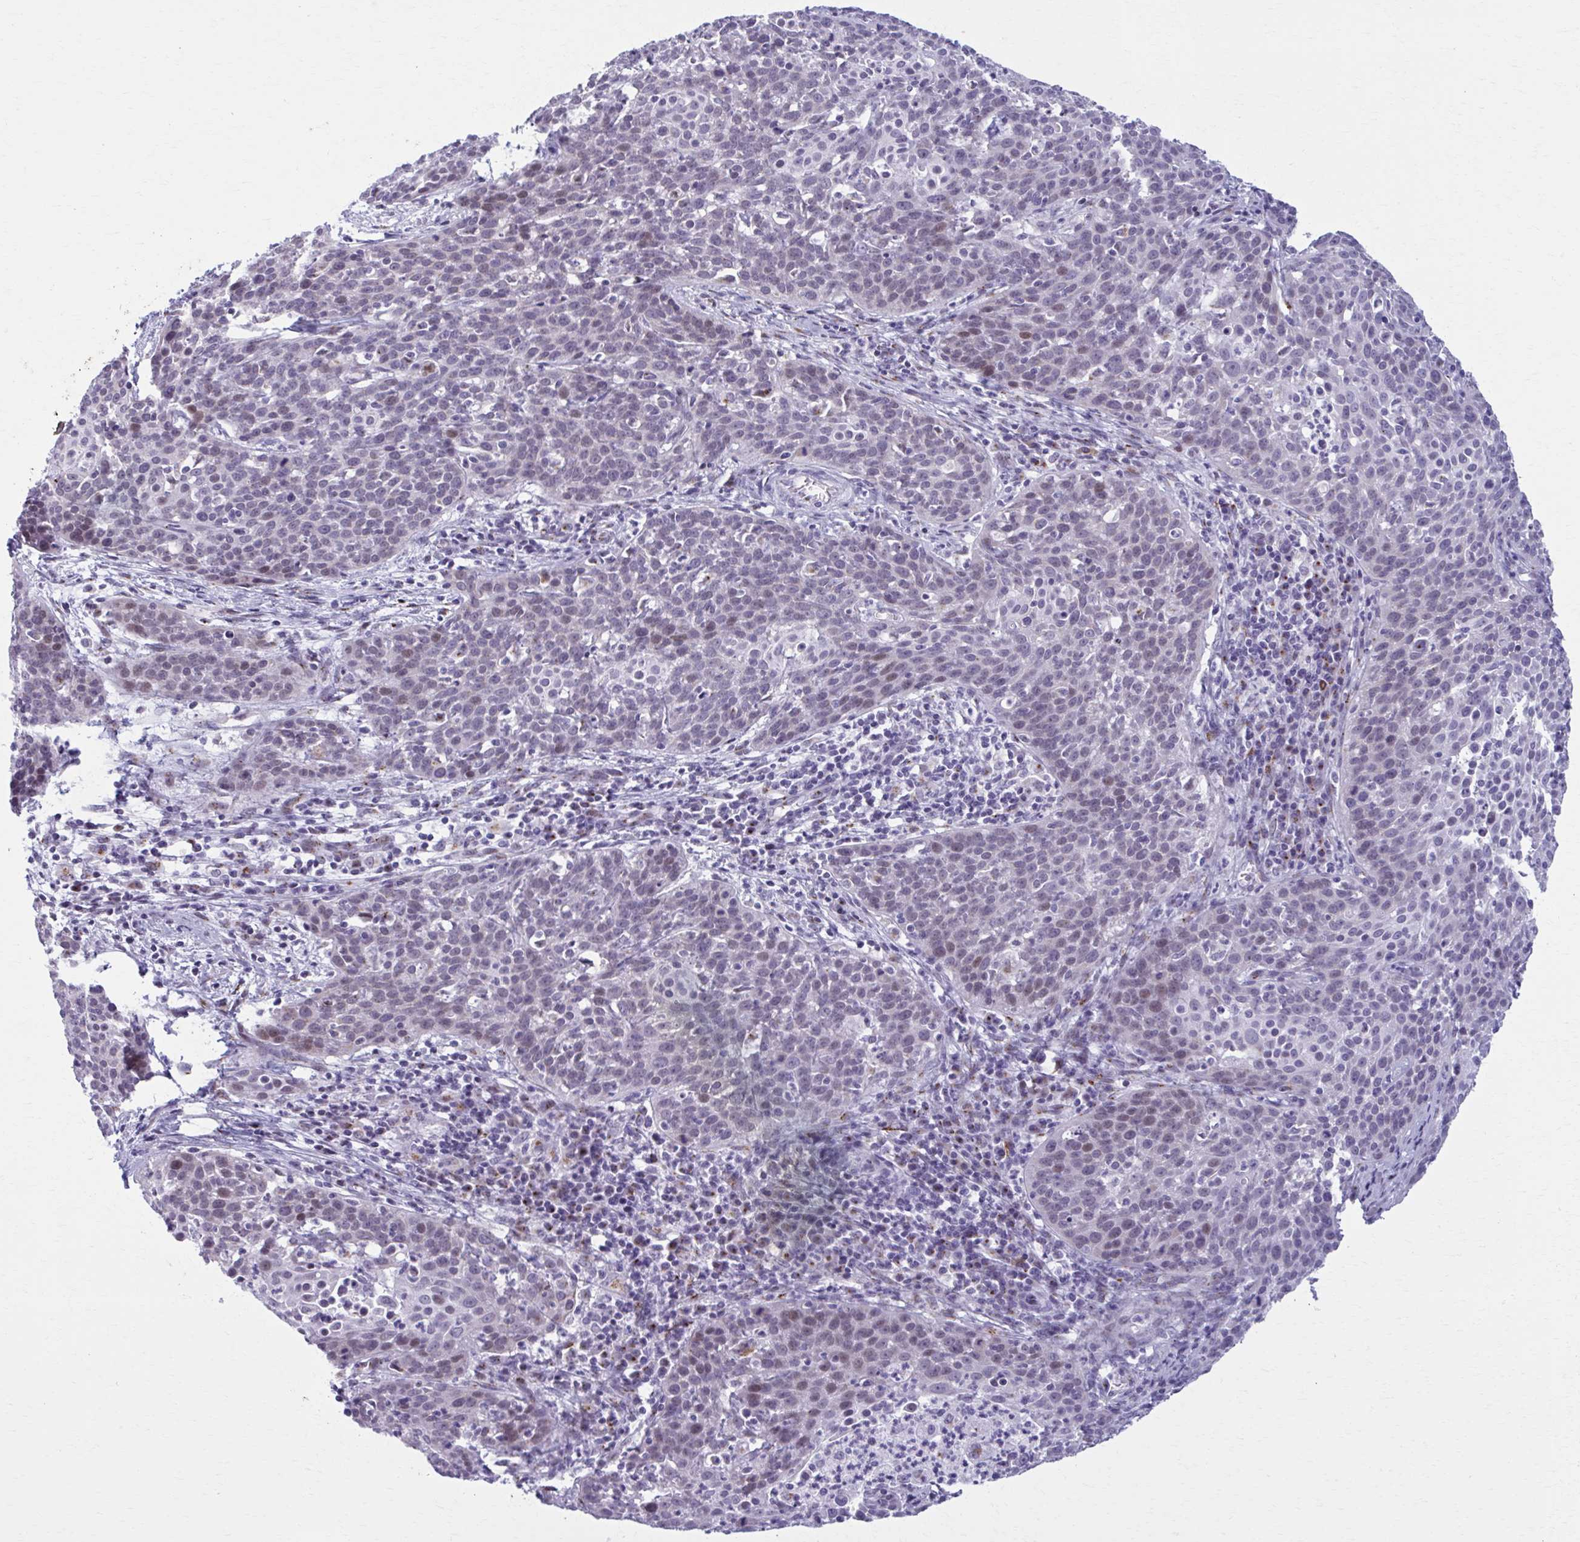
{"staining": {"intensity": "weak", "quantity": "<25%", "location": "nuclear"}, "tissue": "cervical cancer", "cell_type": "Tumor cells", "image_type": "cancer", "snomed": [{"axis": "morphology", "description": "Squamous cell carcinoma, NOS"}, {"axis": "topography", "description": "Cervix"}], "caption": "High magnification brightfield microscopy of cervical squamous cell carcinoma stained with DAB (3,3'-diaminobenzidine) (brown) and counterstained with hematoxylin (blue): tumor cells show no significant staining. (Immunohistochemistry (ihc), brightfield microscopy, high magnification).", "gene": "ZNF682", "patient": {"sex": "female", "age": 38}}